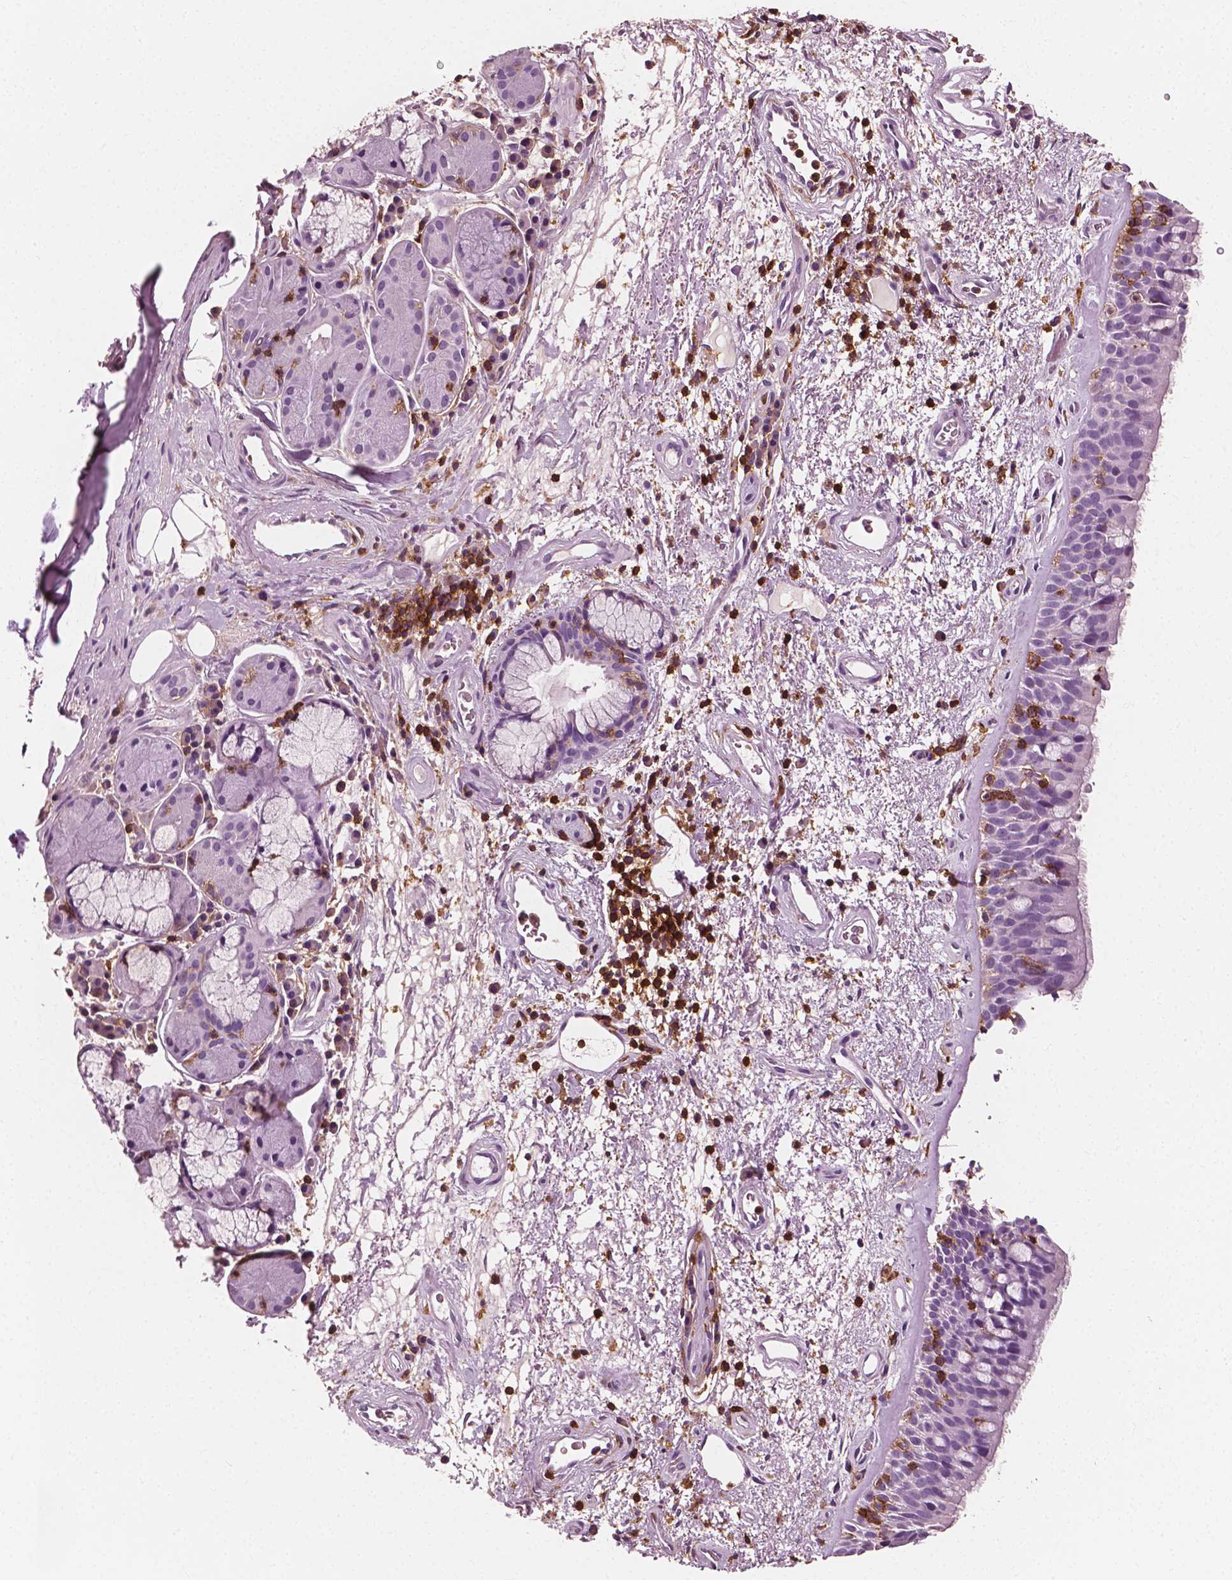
{"staining": {"intensity": "negative", "quantity": "none", "location": "none"}, "tissue": "bronchus", "cell_type": "Respiratory epithelial cells", "image_type": "normal", "snomed": [{"axis": "morphology", "description": "Normal tissue, NOS"}, {"axis": "topography", "description": "Bronchus"}], "caption": "IHC of benign bronchus displays no staining in respiratory epithelial cells.", "gene": "PTPRC", "patient": {"sex": "male", "age": 48}}